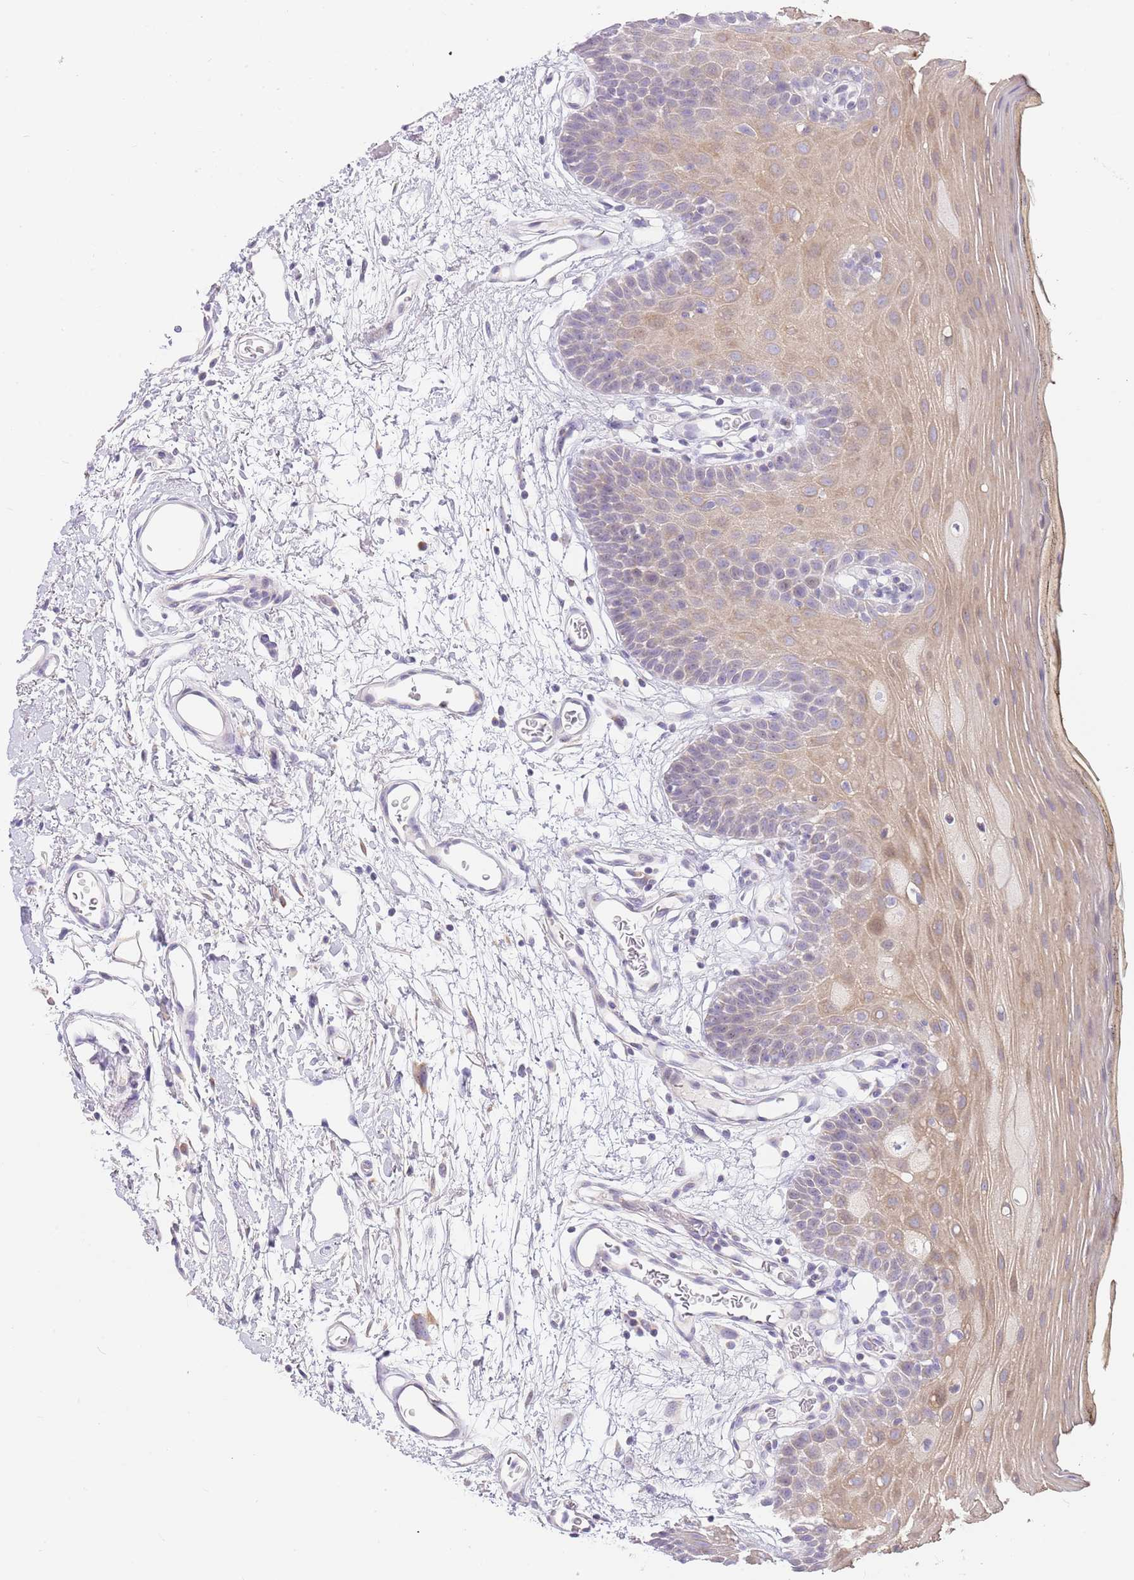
{"staining": {"intensity": "weak", "quantity": "25%-75%", "location": "cytoplasmic/membranous,nuclear"}, "tissue": "oral mucosa", "cell_type": "Squamous epithelial cells", "image_type": "normal", "snomed": [{"axis": "morphology", "description": "Normal tissue, NOS"}, {"axis": "topography", "description": "Oral tissue"}, {"axis": "topography", "description": "Tounge, NOS"}], "caption": "Weak cytoplasmic/membranous,nuclear staining is appreciated in approximately 25%-75% of squamous epithelial cells in unremarkable oral mucosa. (brown staining indicates protein expression, while blue staining denotes nuclei).", "gene": "DNAJA3", "patient": {"sex": "female", "age": 81}}